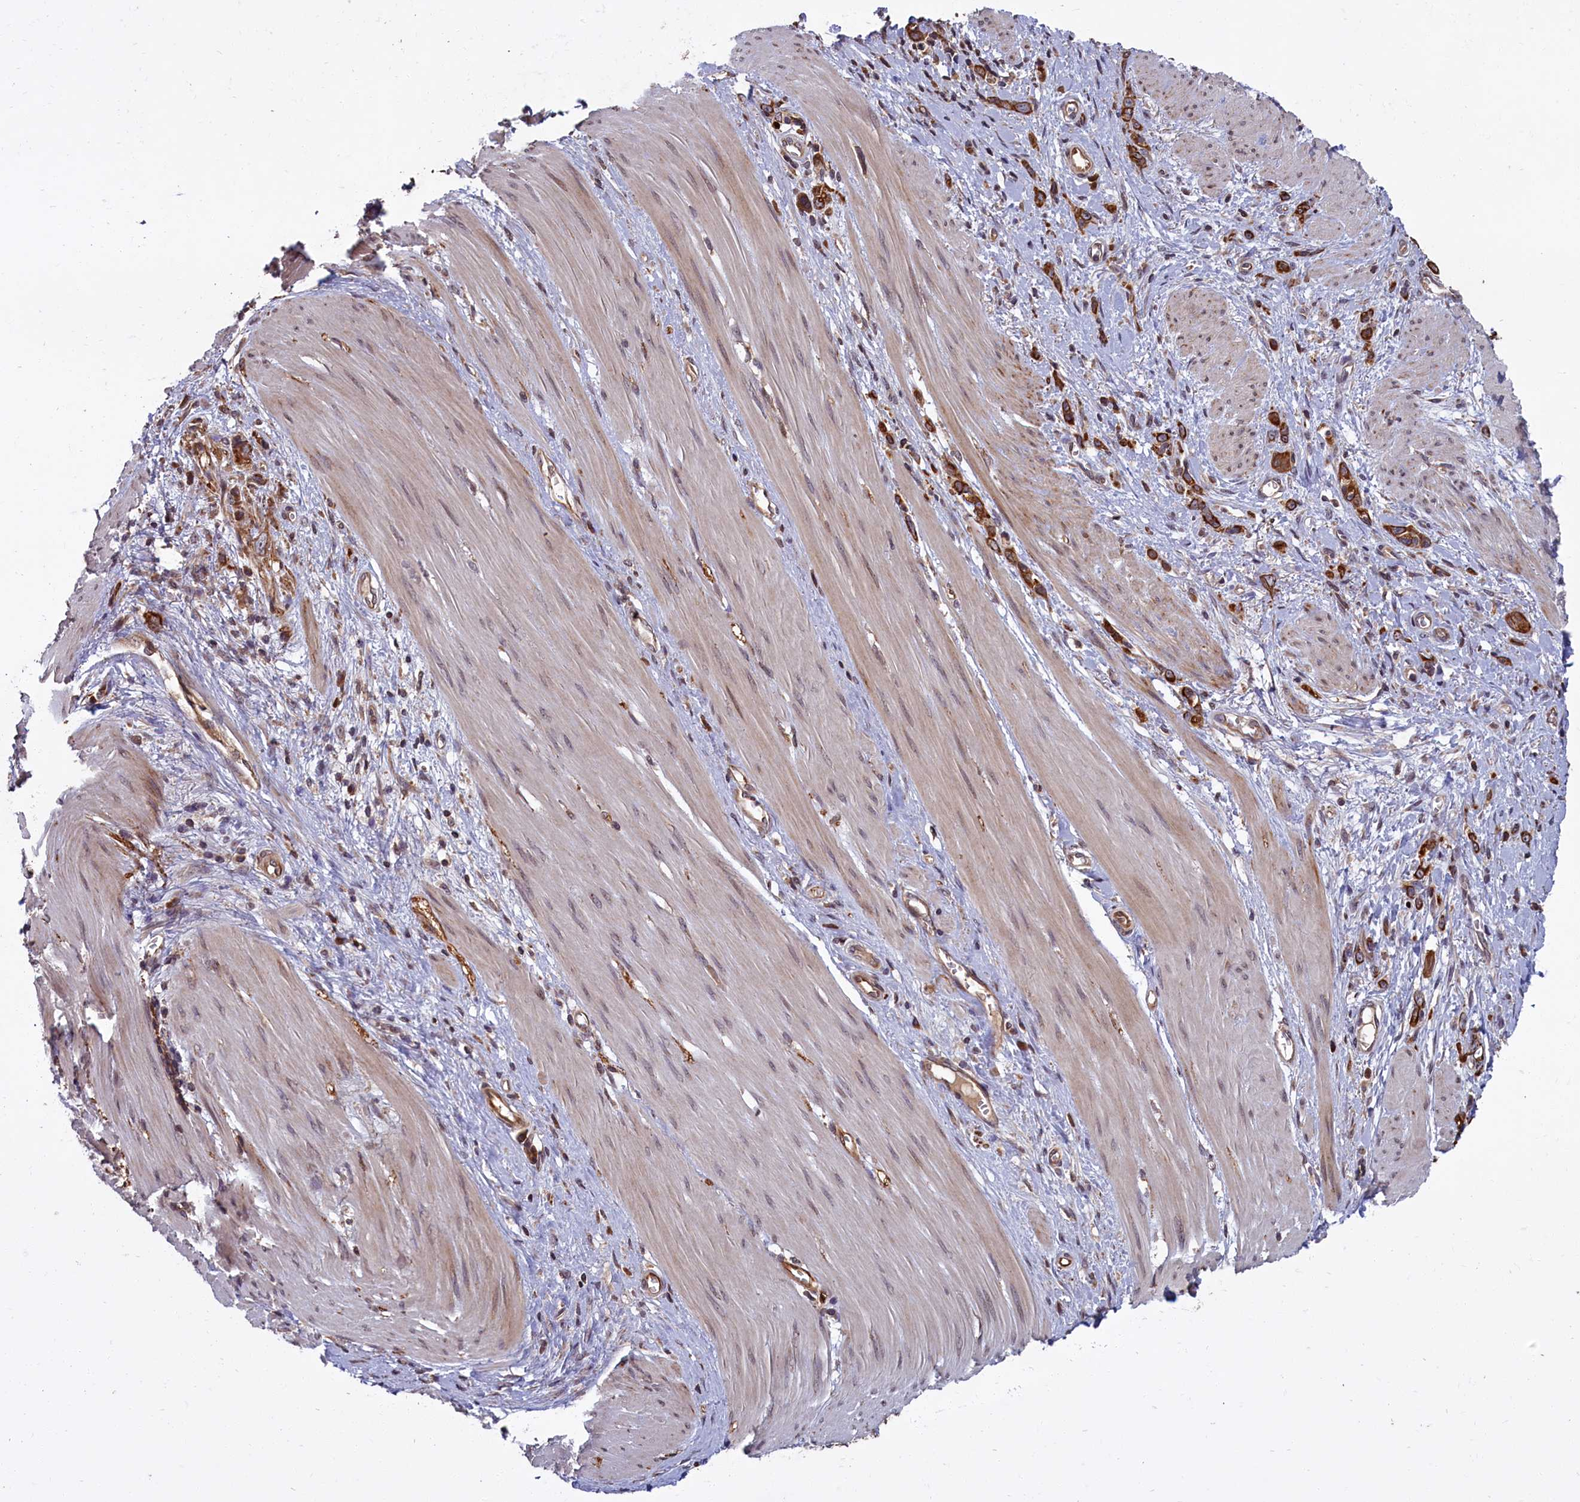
{"staining": {"intensity": "strong", "quantity": ">75%", "location": "cytoplasmic/membranous"}, "tissue": "stomach cancer", "cell_type": "Tumor cells", "image_type": "cancer", "snomed": [{"axis": "morphology", "description": "Adenocarcinoma, NOS"}, {"axis": "topography", "description": "Stomach"}], "caption": "Stomach adenocarcinoma stained for a protein demonstrates strong cytoplasmic/membranous positivity in tumor cells. (Stains: DAB (3,3'-diaminobenzidine) in brown, nuclei in blue, Microscopy: brightfield microscopy at high magnification).", "gene": "DENND1B", "patient": {"sex": "female", "age": 76}}